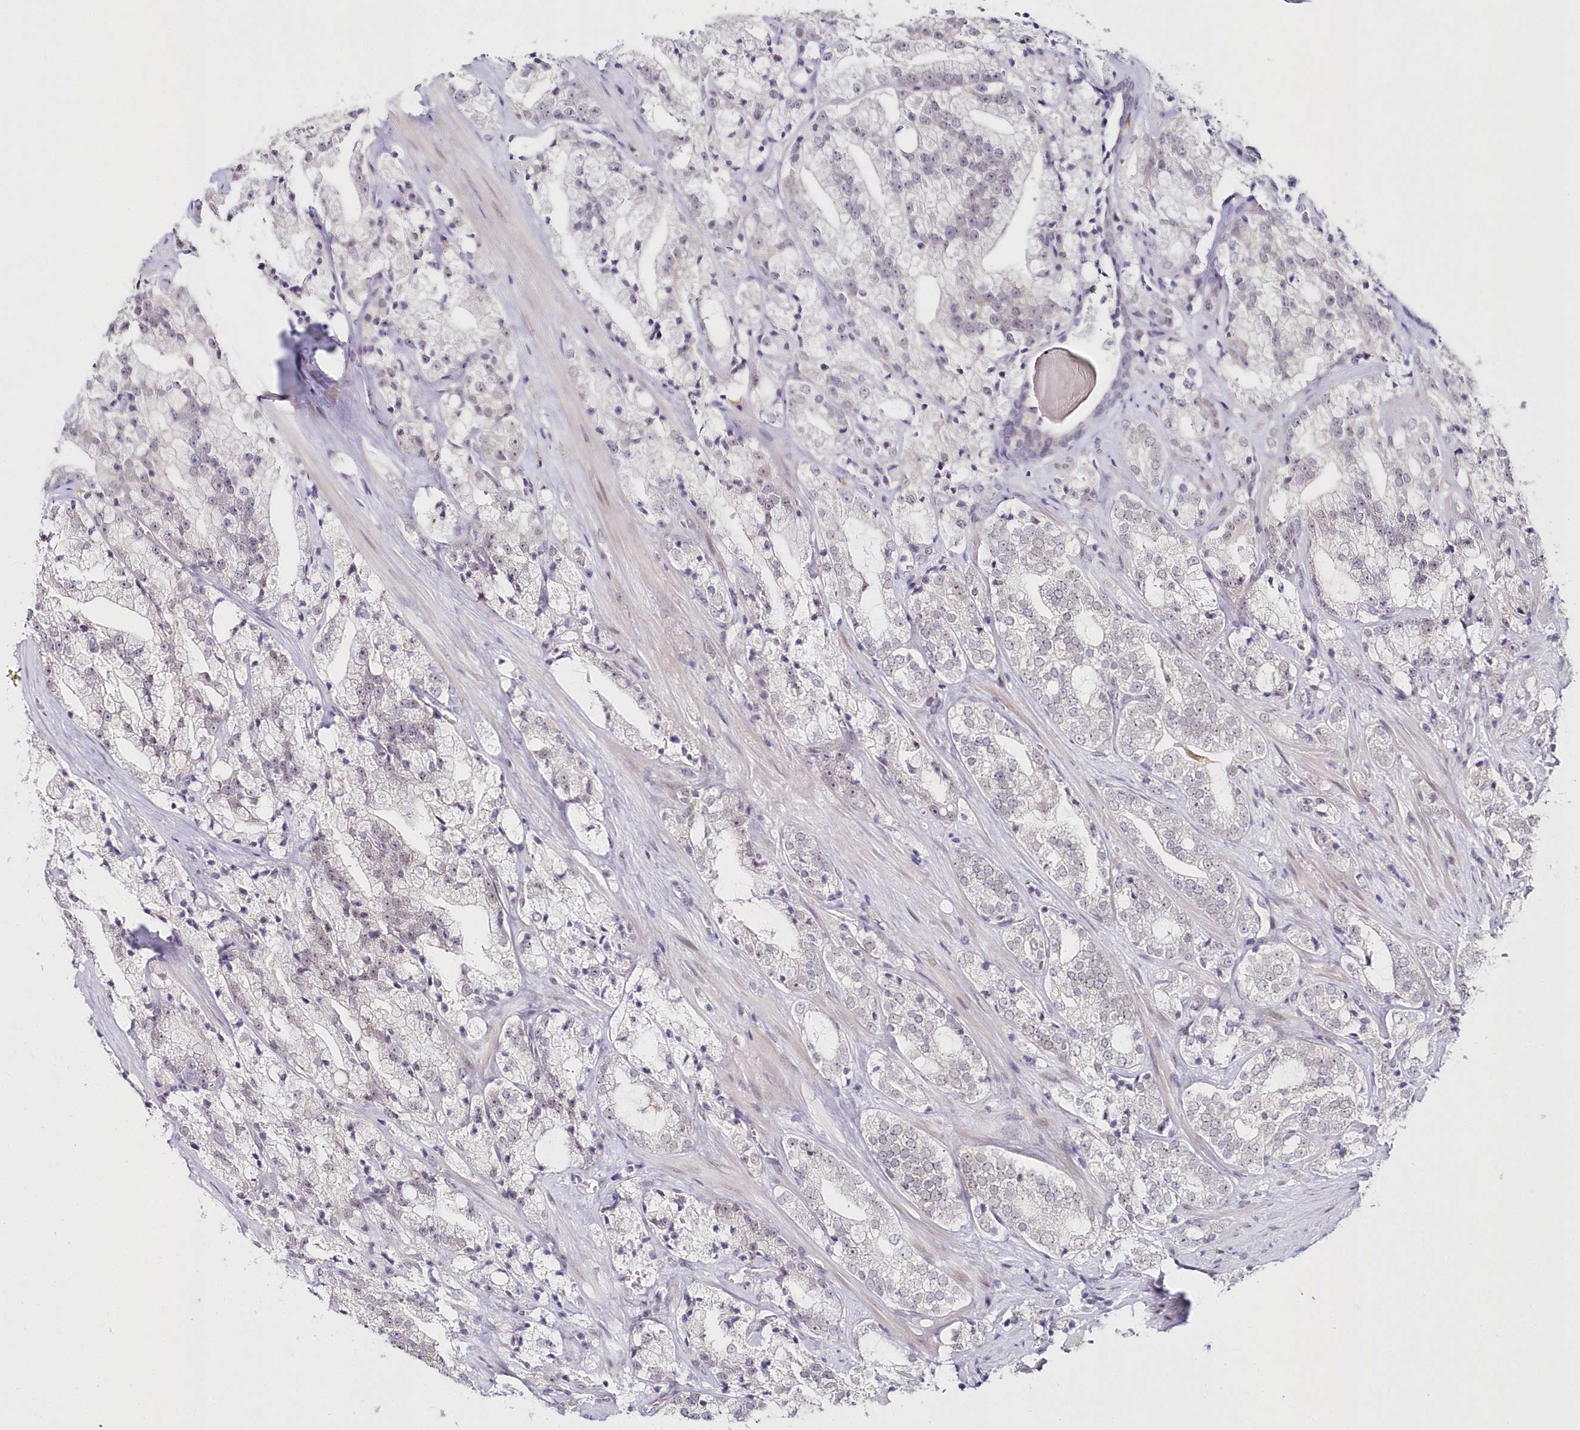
{"staining": {"intensity": "negative", "quantity": "none", "location": "none"}, "tissue": "prostate cancer", "cell_type": "Tumor cells", "image_type": "cancer", "snomed": [{"axis": "morphology", "description": "Adenocarcinoma, High grade"}, {"axis": "topography", "description": "Prostate"}], "caption": "This is a image of immunohistochemistry staining of prostate cancer, which shows no positivity in tumor cells.", "gene": "HYCC2", "patient": {"sex": "male", "age": 64}}